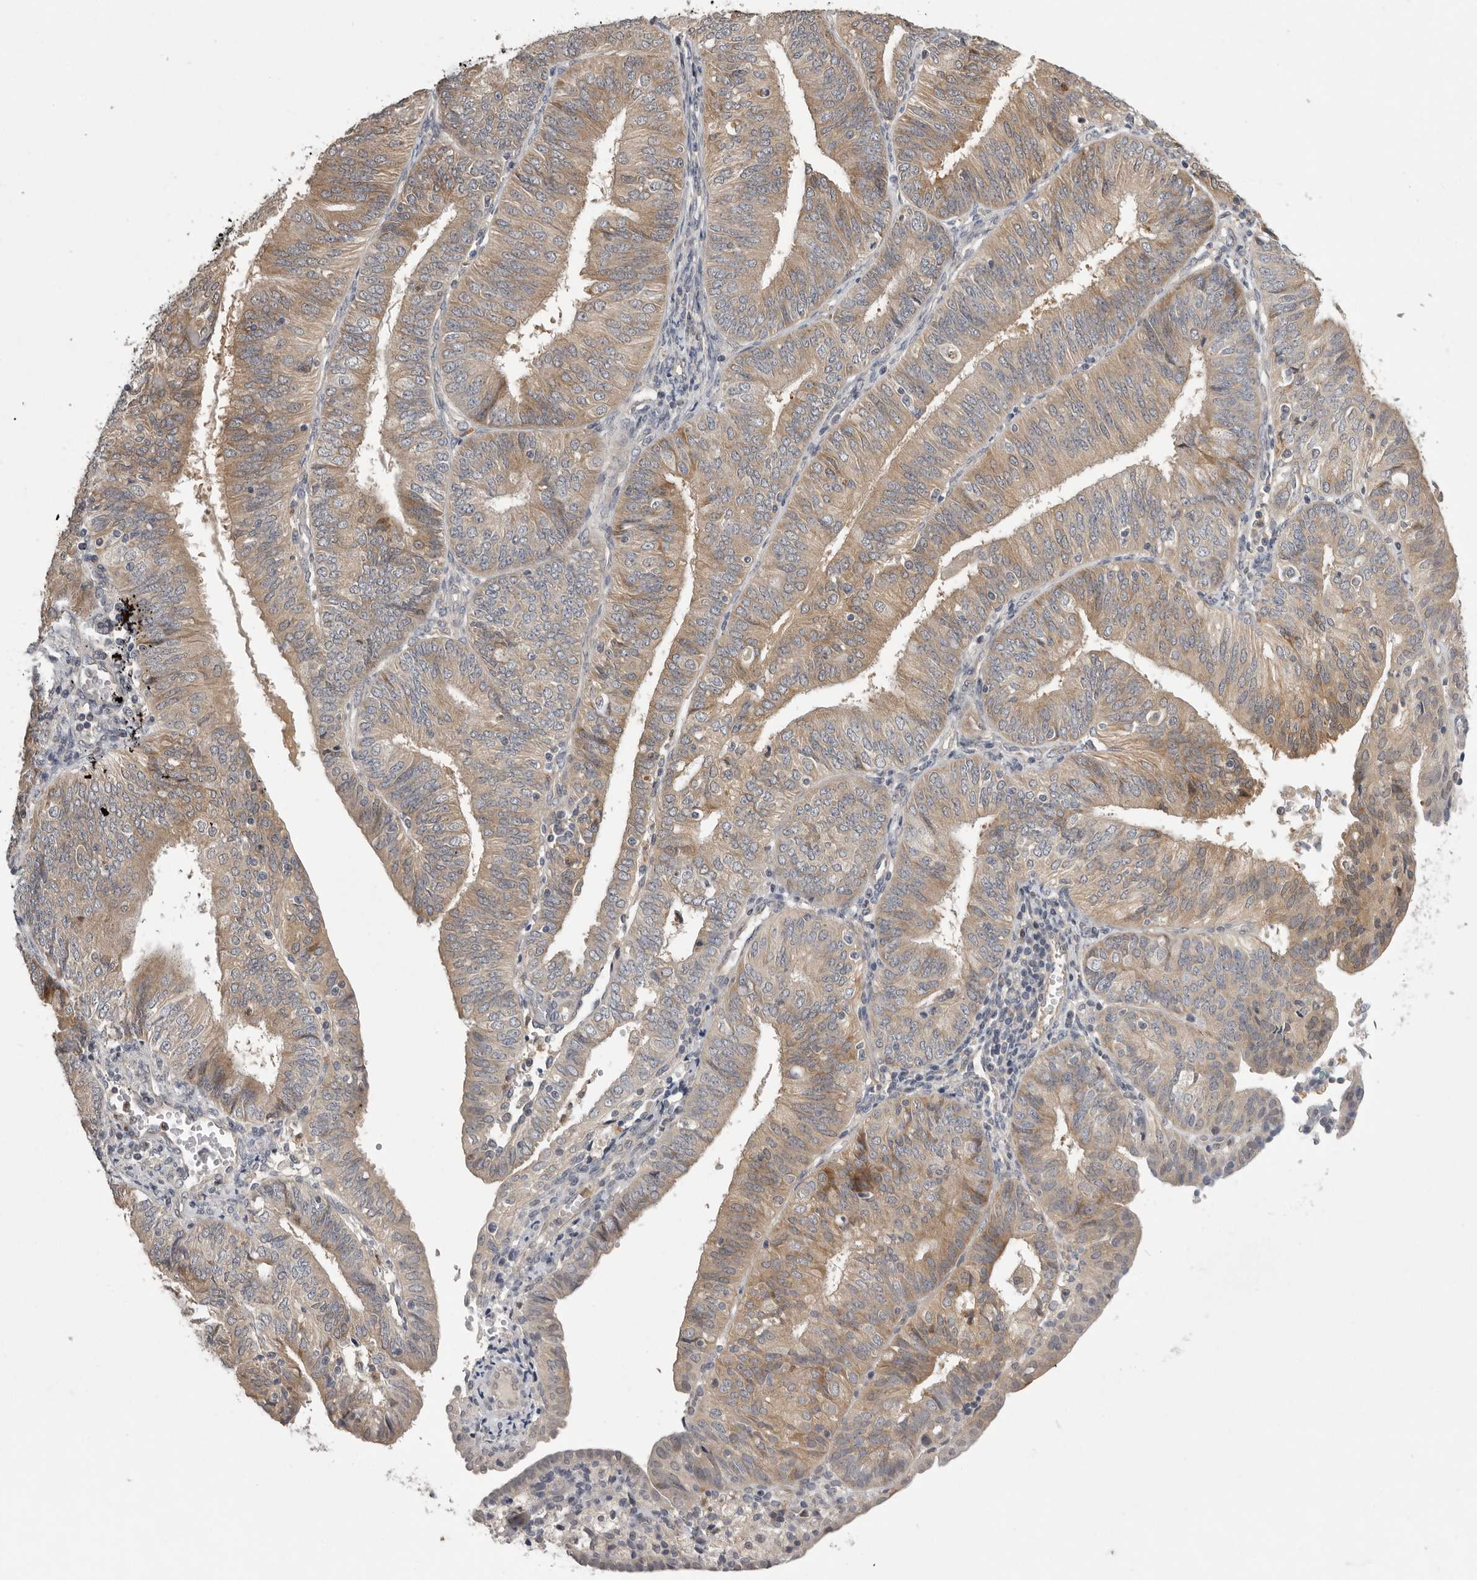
{"staining": {"intensity": "moderate", "quantity": ">75%", "location": "cytoplasmic/membranous"}, "tissue": "endometrial cancer", "cell_type": "Tumor cells", "image_type": "cancer", "snomed": [{"axis": "morphology", "description": "Adenocarcinoma, NOS"}, {"axis": "topography", "description": "Endometrium"}], "caption": "A brown stain shows moderate cytoplasmic/membranous positivity of a protein in endometrial cancer tumor cells.", "gene": "RALGPS2", "patient": {"sex": "female", "age": 58}}